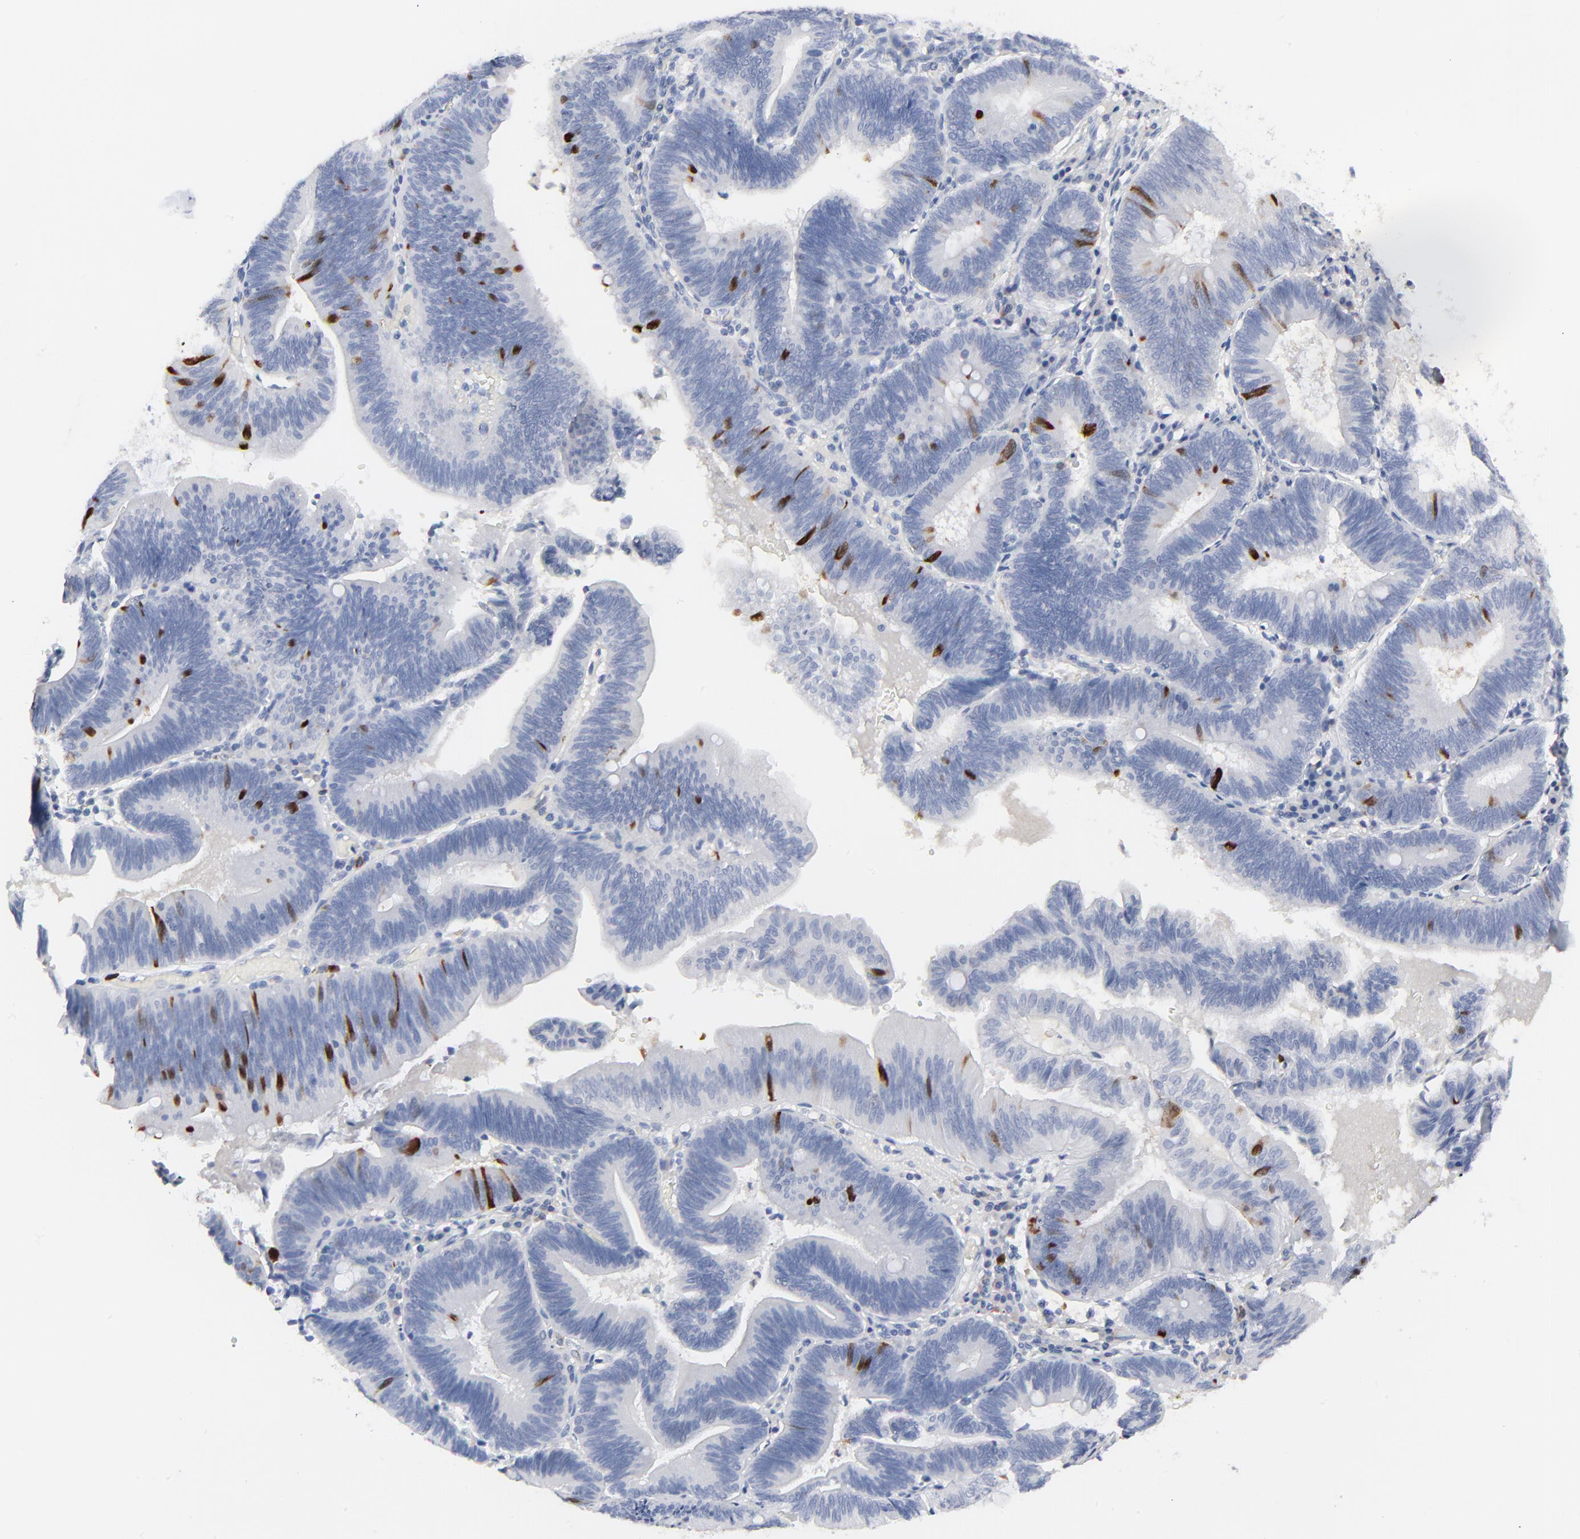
{"staining": {"intensity": "strong", "quantity": "<25%", "location": "cytoplasmic/membranous,nuclear"}, "tissue": "pancreatic cancer", "cell_type": "Tumor cells", "image_type": "cancer", "snomed": [{"axis": "morphology", "description": "Adenocarcinoma, NOS"}, {"axis": "topography", "description": "Pancreas"}], "caption": "Strong cytoplasmic/membranous and nuclear expression for a protein is identified in approximately <25% of tumor cells of pancreatic adenocarcinoma using IHC.", "gene": "CDK1", "patient": {"sex": "male", "age": 82}}